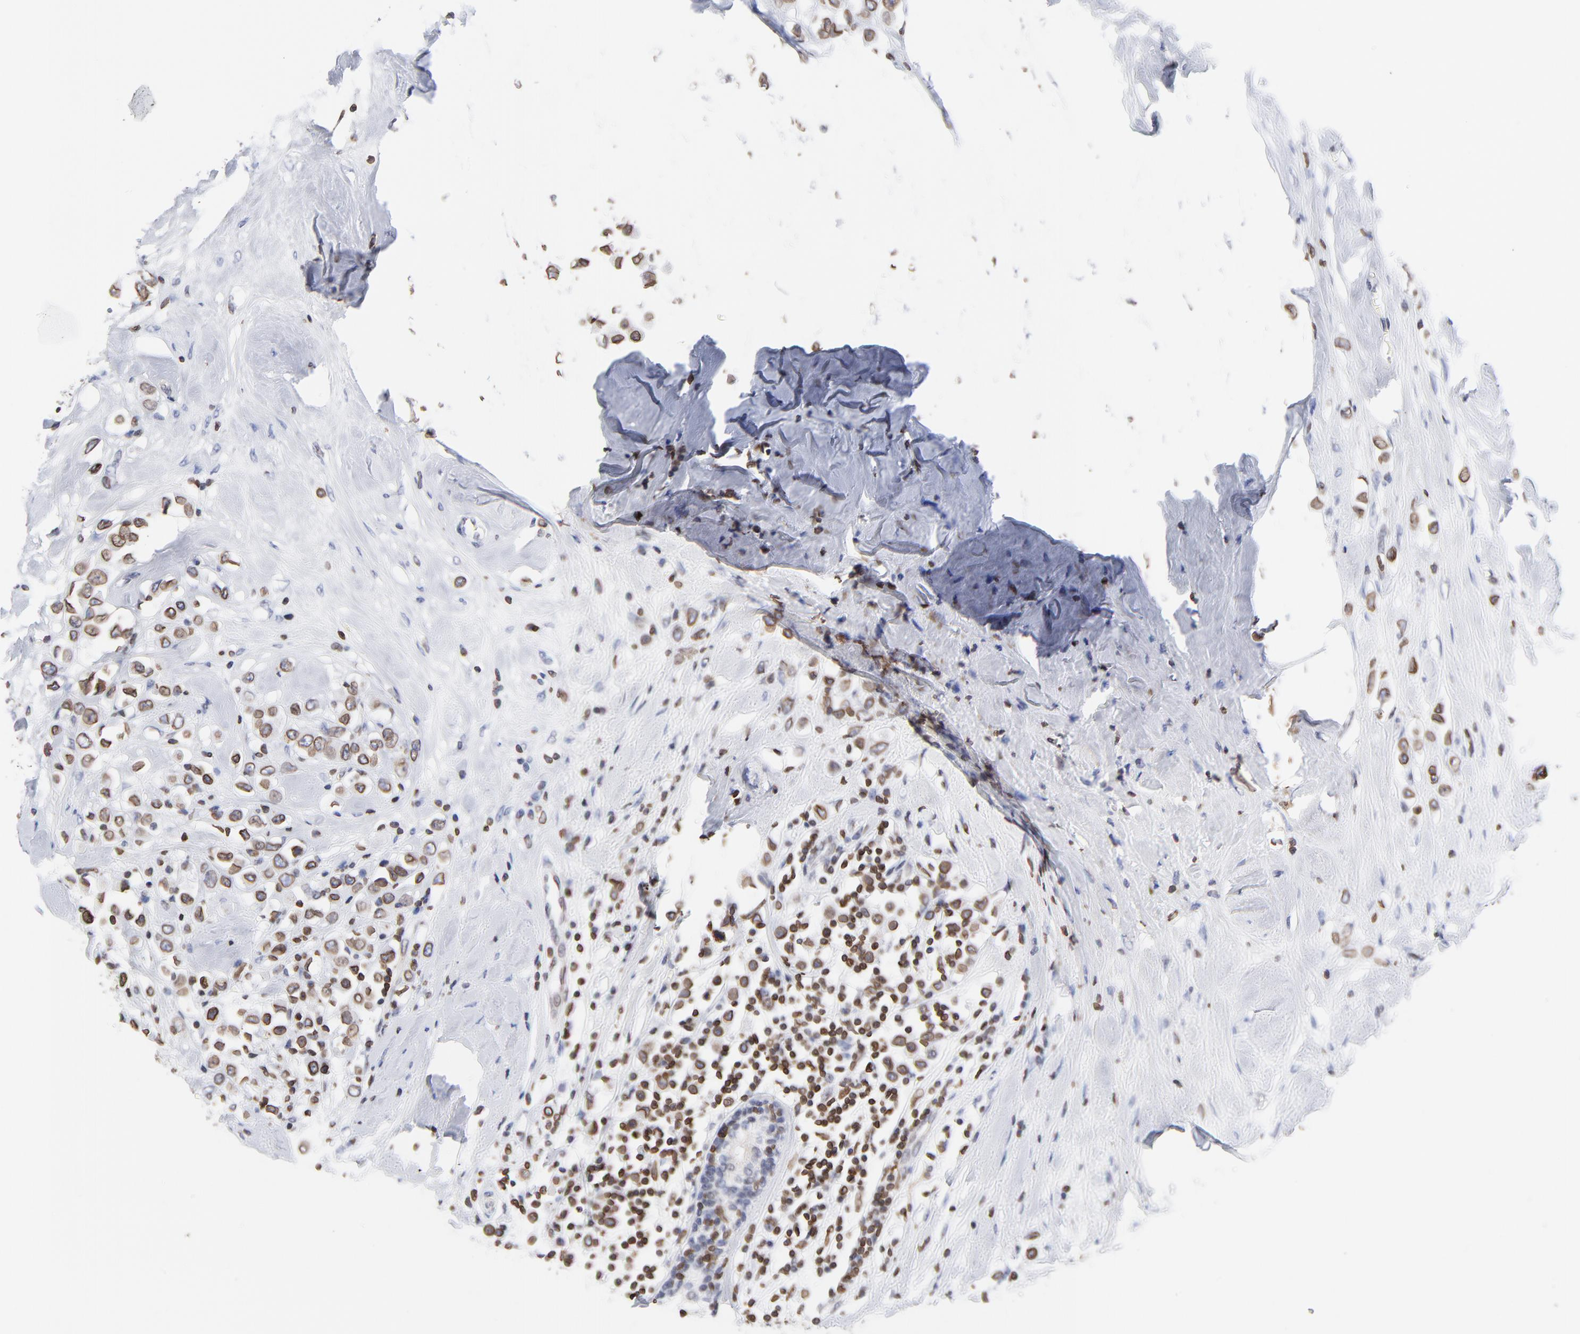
{"staining": {"intensity": "moderate", "quantity": ">75%", "location": "cytoplasmic/membranous,nuclear"}, "tissue": "breast cancer", "cell_type": "Tumor cells", "image_type": "cancer", "snomed": [{"axis": "morphology", "description": "Duct carcinoma"}, {"axis": "topography", "description": "Breast"}], "caption": "This image displays immunohistochemistry (IHC) staining of human breast intraductal carcinoma, with medium moderate cytoplasmic/membranous and nuclear expression in approximately >75% of tumor cells.", "gene": "THAP7", "patient": {"sex": "female", "age": 61}}